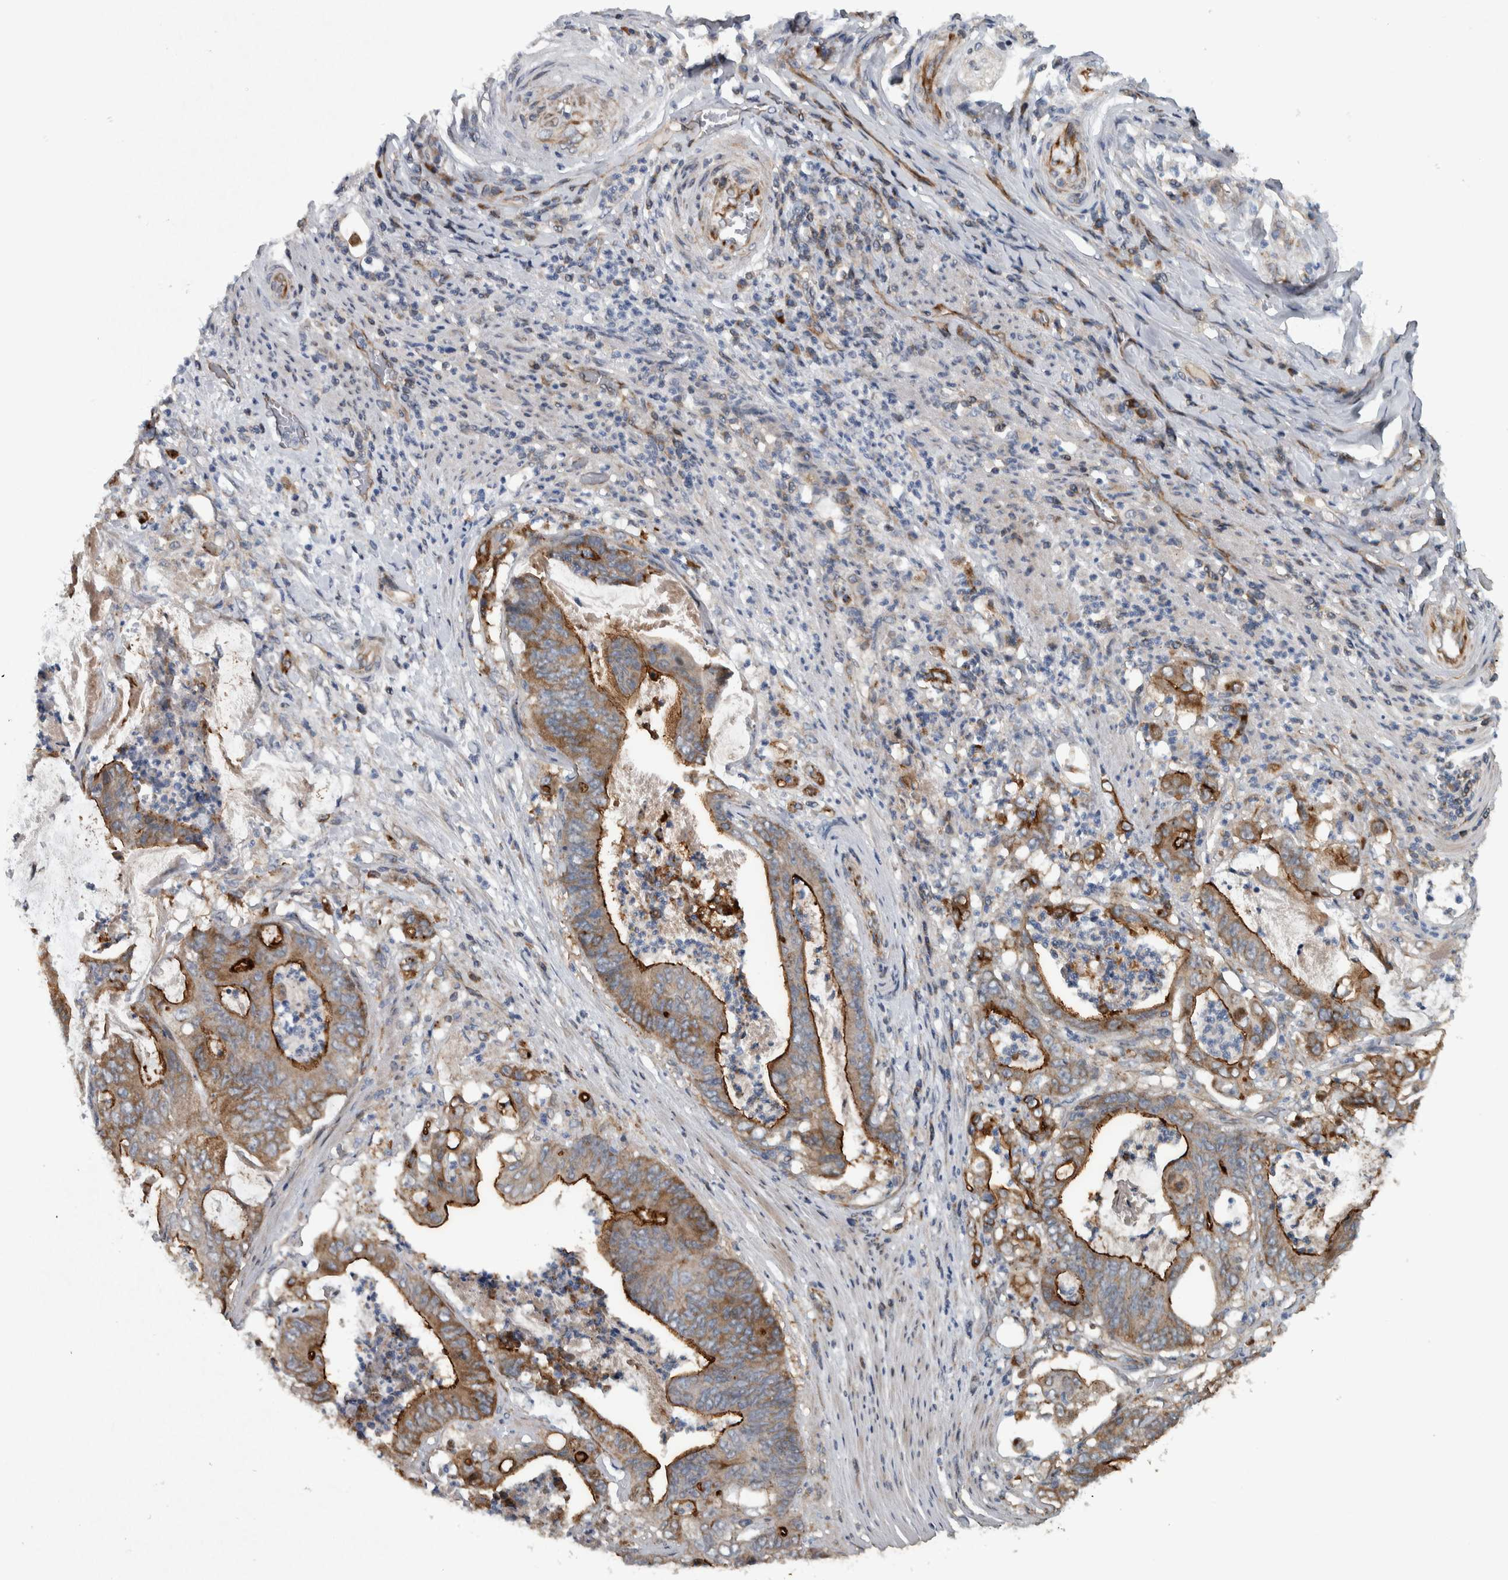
{"staining": {"intensity": "strong", "quantity": ">75%", "location": "cytoplasmic/membranous"}, "tissue": "stomach cancer", "cell_type": "Tumor cells", "image_type": "cancer", "snomed": [{"axis": "morphology", "description": "Adenocarcinoma, NOS"}, {"axis": "topography", "description": "Stomach"}], "caption": "Human stomach cancer stained with a brown dye demonstrates strong cytoplasmic/membranous positive expression in approximately >75% of tumor cells.", "gene": "BAIAP2L1", "patient": {"sex": "female", "age": 73}}